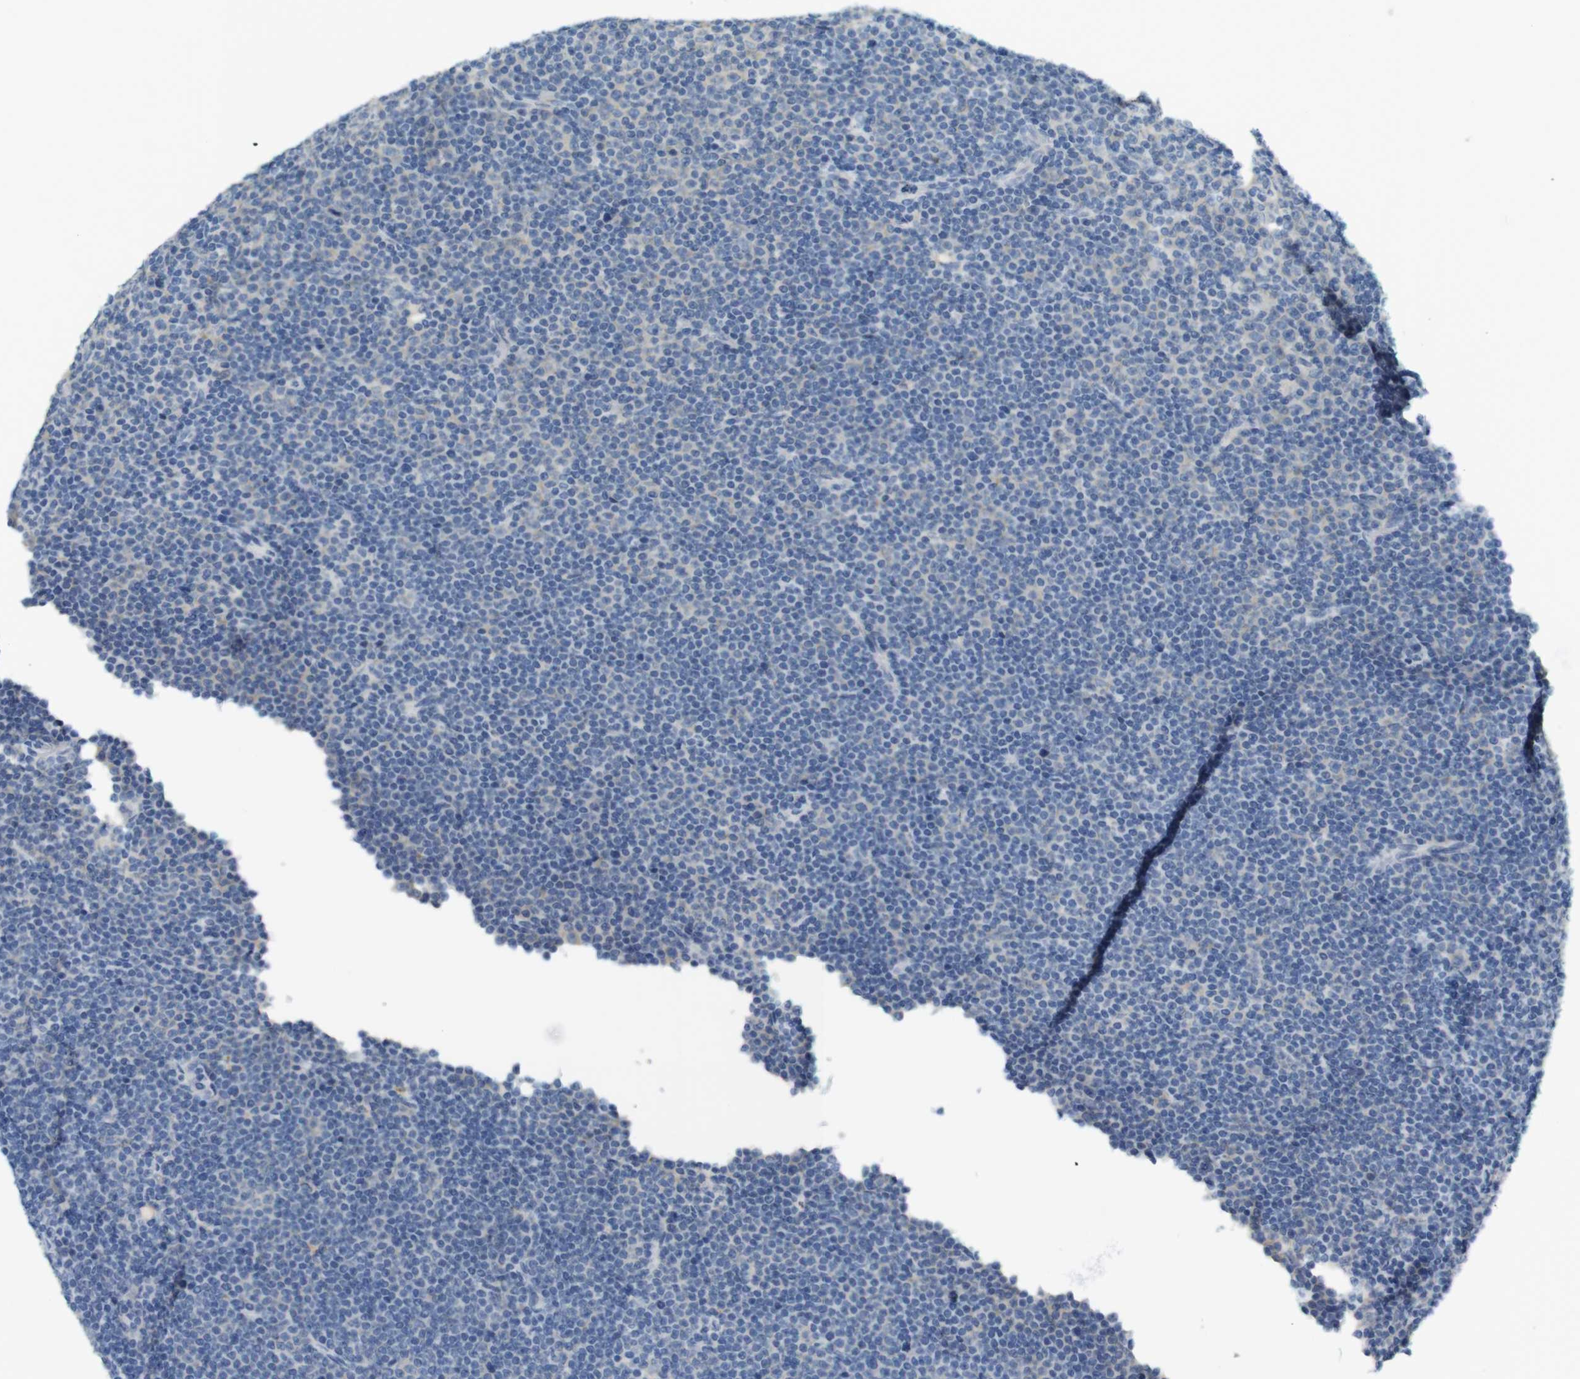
{"staining": {"intensity": "negative", "quantity": "none", "location": "none"}, "tissue": "lymphoma", "cell_type": "Tumor cells", "image_type": "cancer", "snomed": [{"axis": "morphology", "description": "Malignant lymphoma, non-Hodgkin's type, Low grade"}, {"axis": "topography", "description": "Lymph node"}], "caption": "Tumor cells are negative for protein expression in human lymphoma.", "gene": "LRRK2", "patient": {"sex": "female", "age": 67}}